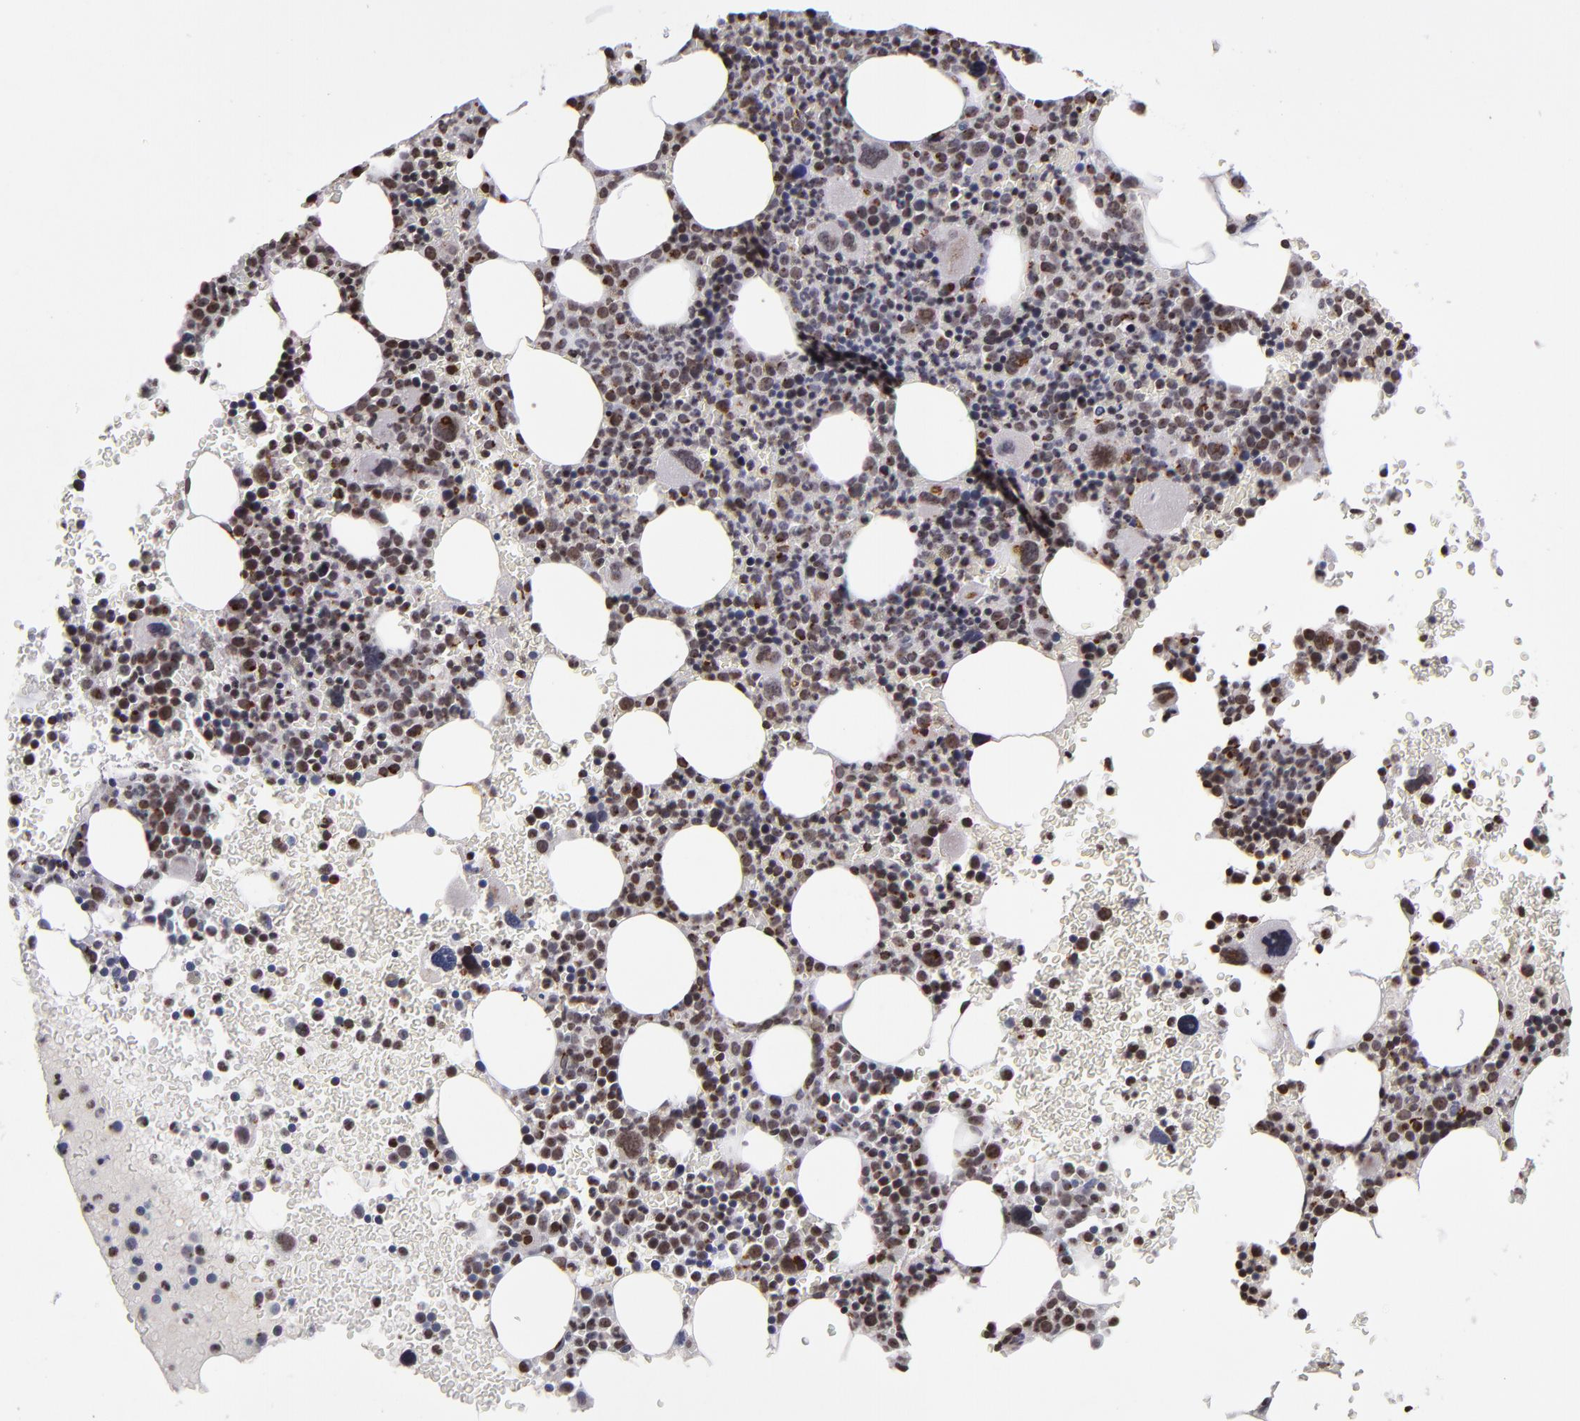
{"staining": {"intensity": "moderate", "quantity": ">75%", "location": "nuclear"}, "tissue": "bone marrow", "cell_type": "Hematopoietic cells", "image_type": "normal", "snomed": [{"axis": "morphology", "description": "Normal tissue, NOS"}, {"axis": "topography", "description": "Bone marrow"}], "caption": "Immunohistochemistry (IHC) photomicrograph of benign human bone marrow stained for a protein (brown), which shows medium levels of moderate nuclear expression in about >75% of hematopoietic cells.", "gene": "CSDC2", "patient": {"sex": "male", "age": 68}}